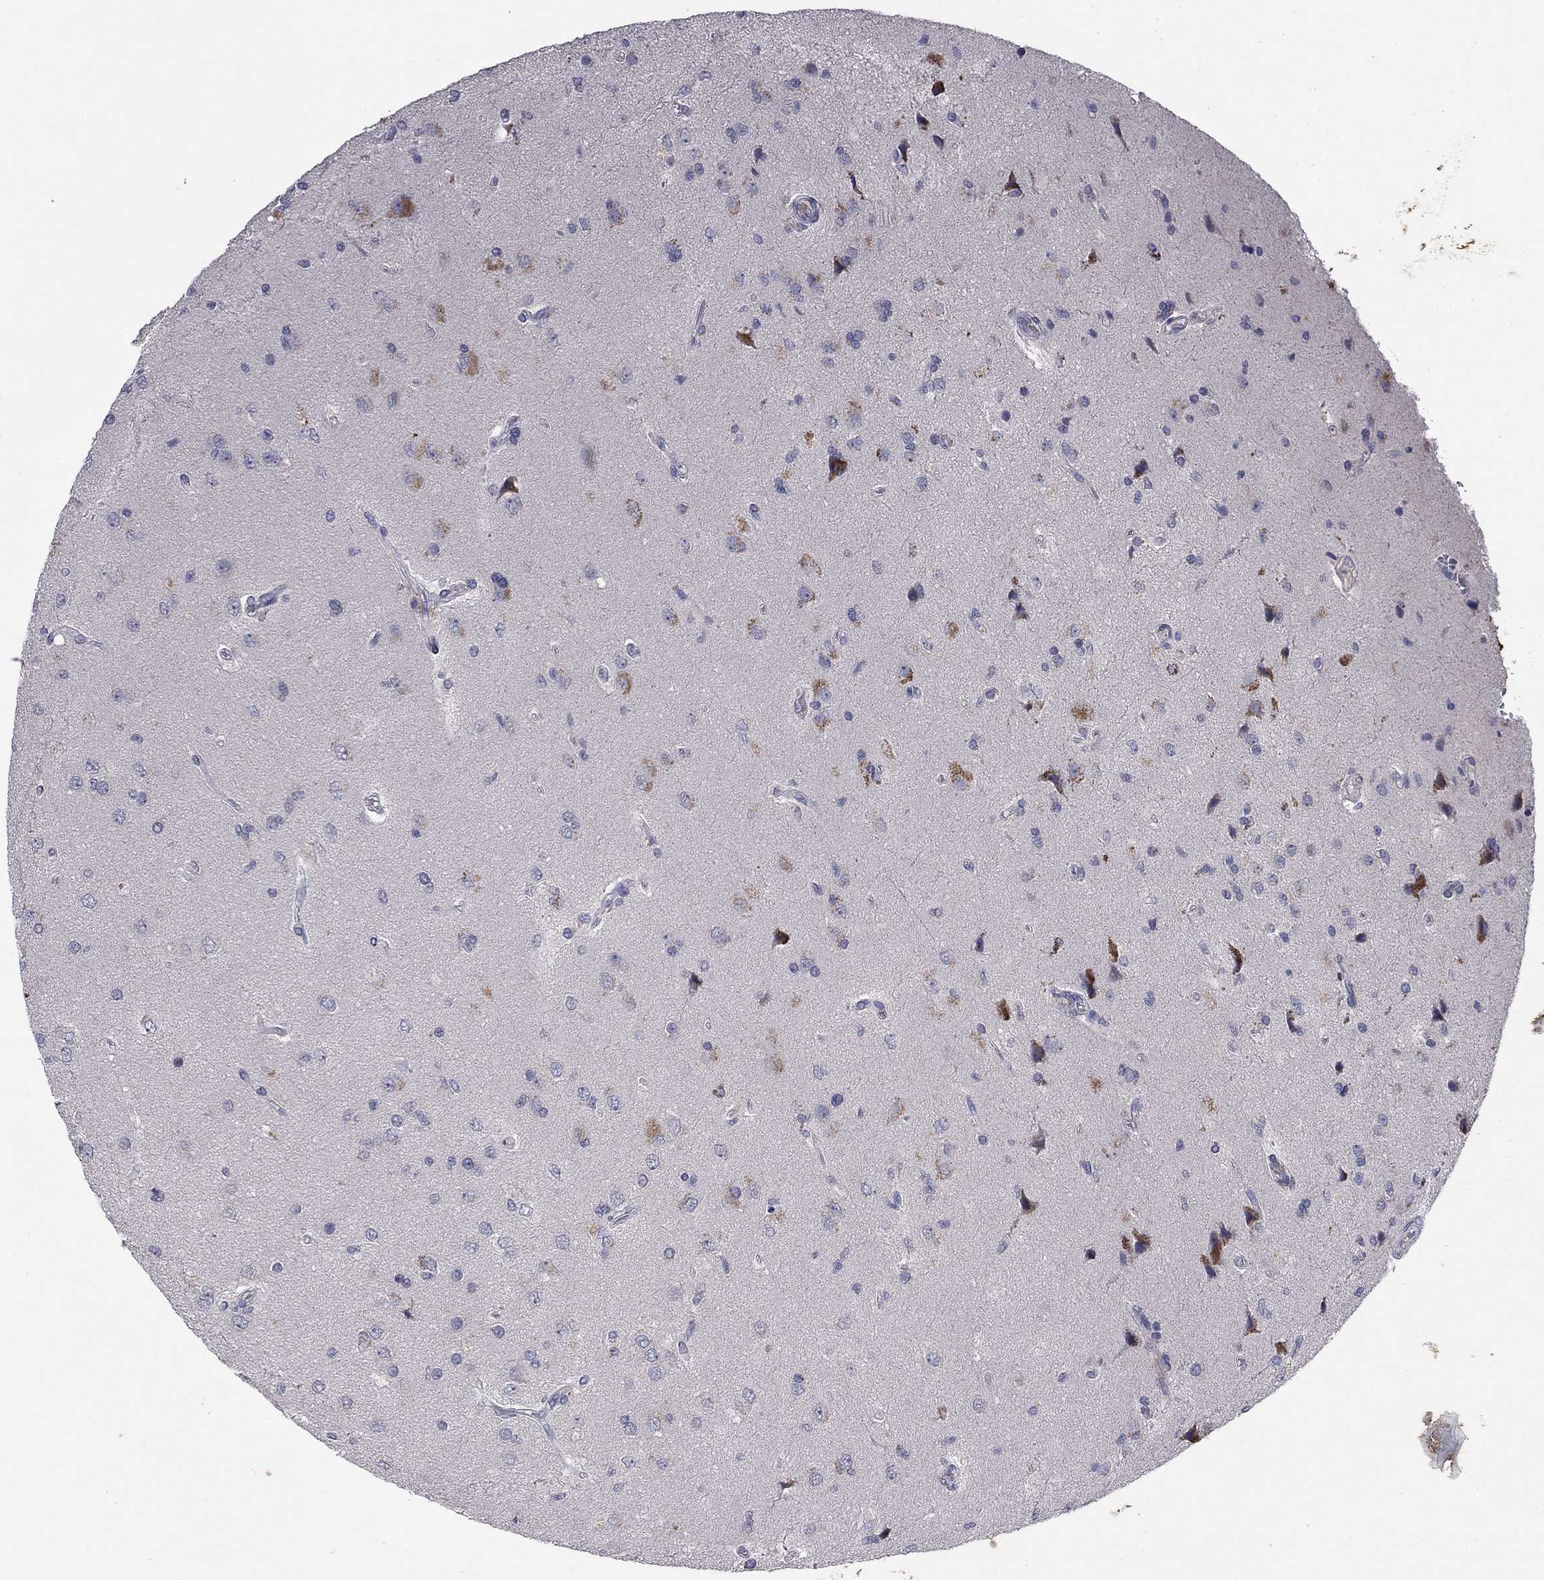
{"staining": {"intensity": "negative", "quantity": "none", "location": "none"}, "tissue": "glioma", "cell_type": "Tumor cells", "image_type": "cancer", "snomed": [{"axis": "morphology", "description": "Glioma, malignant, High grade"}, {"axis": "topography", "description": "Brain"}], "caption": "A histopathology image of human glioma is negative for staining in tumor cells.", "gene": "COL2A1", "patient": {"sex": "male", "age": 56}}